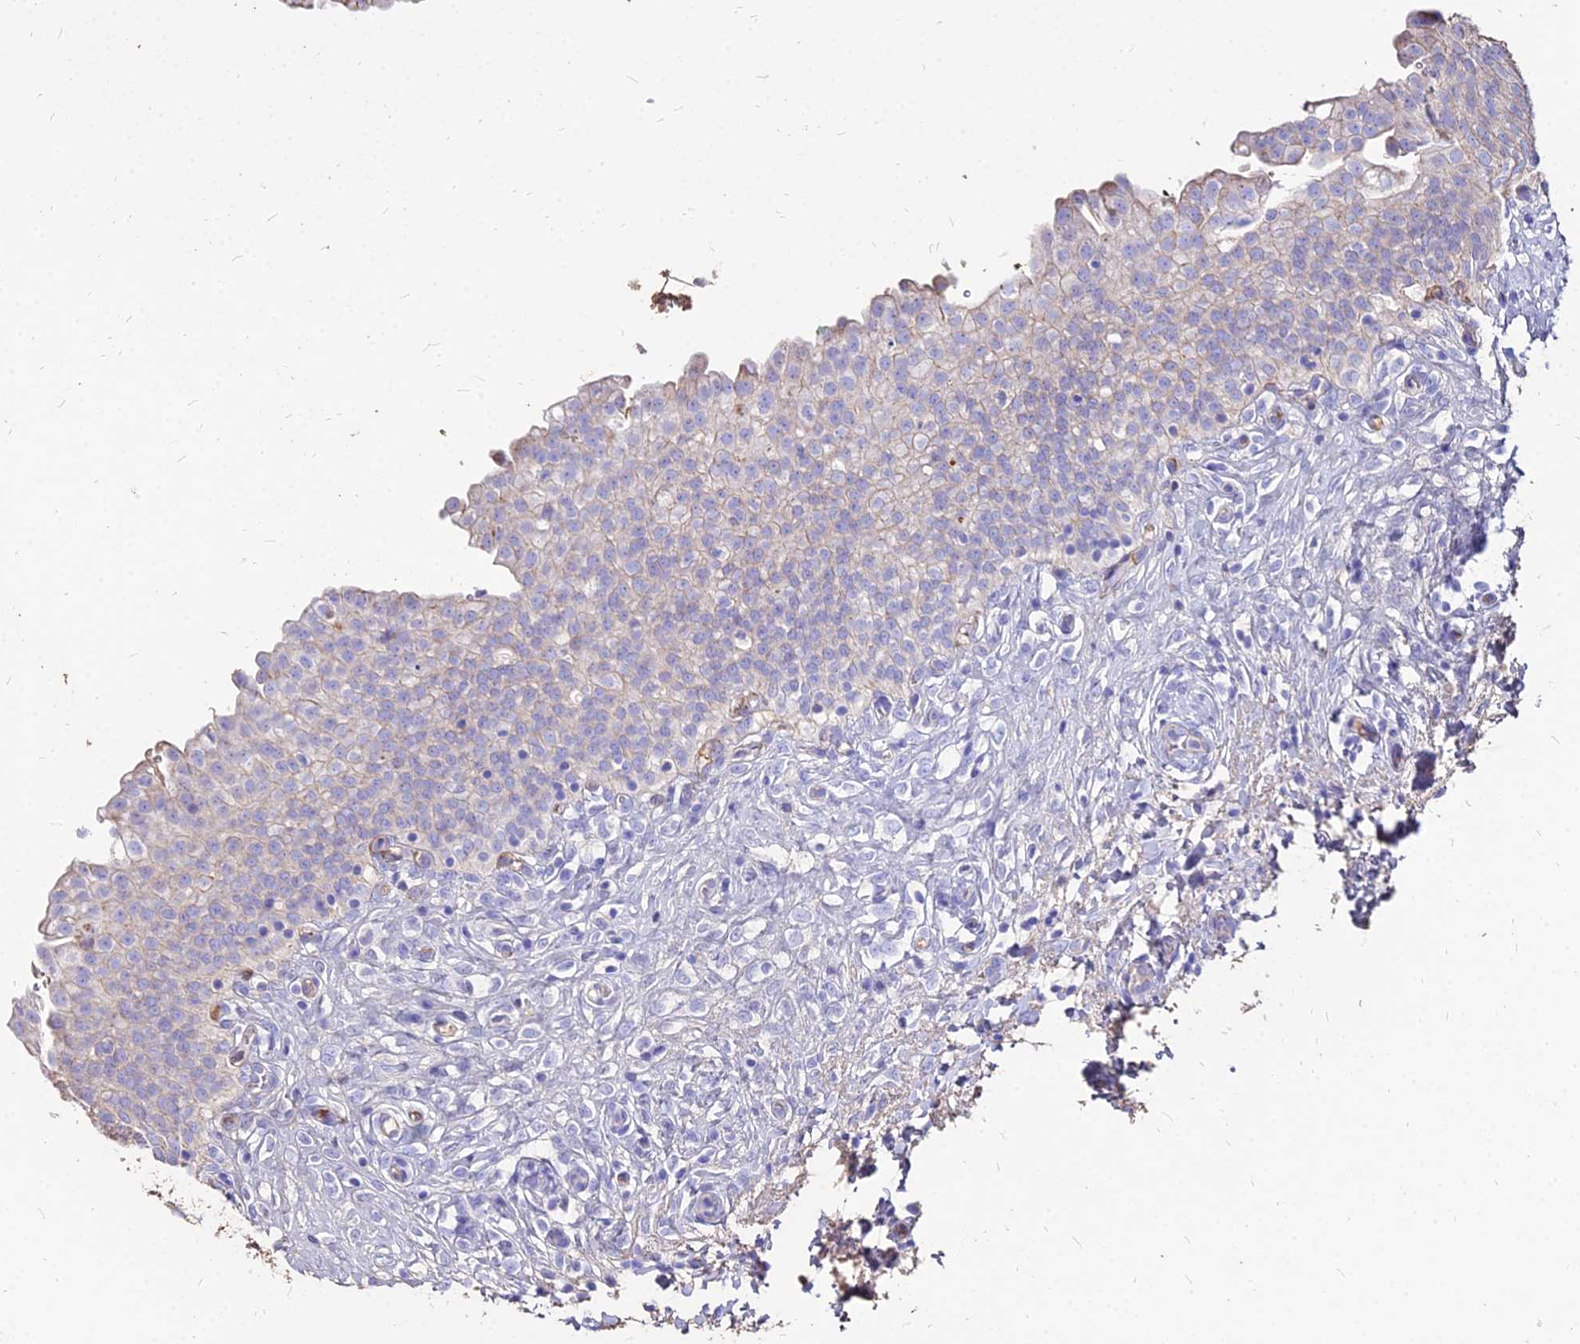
{"staining": {"intensity": "moderate", "quantity": "<25%", "location": "cytoplasmic/membranous"}, "tissue": "urinary bladder", "cell_type": "Urothelial cells", "image_type": "normal", "snomed": [{"axis": "morphology", "description": "Urothelial carcinoma, High grade"}, {"axis": "topography", "description": "Urinary bladder"}], "caption": "An image of human urinary bladder stained for a protein demonstrates moderate cytoplasmic/membranous brown staining in urothelial cells.", "gene": "NME5", "patient": {"sex": "male", "age": 46}}